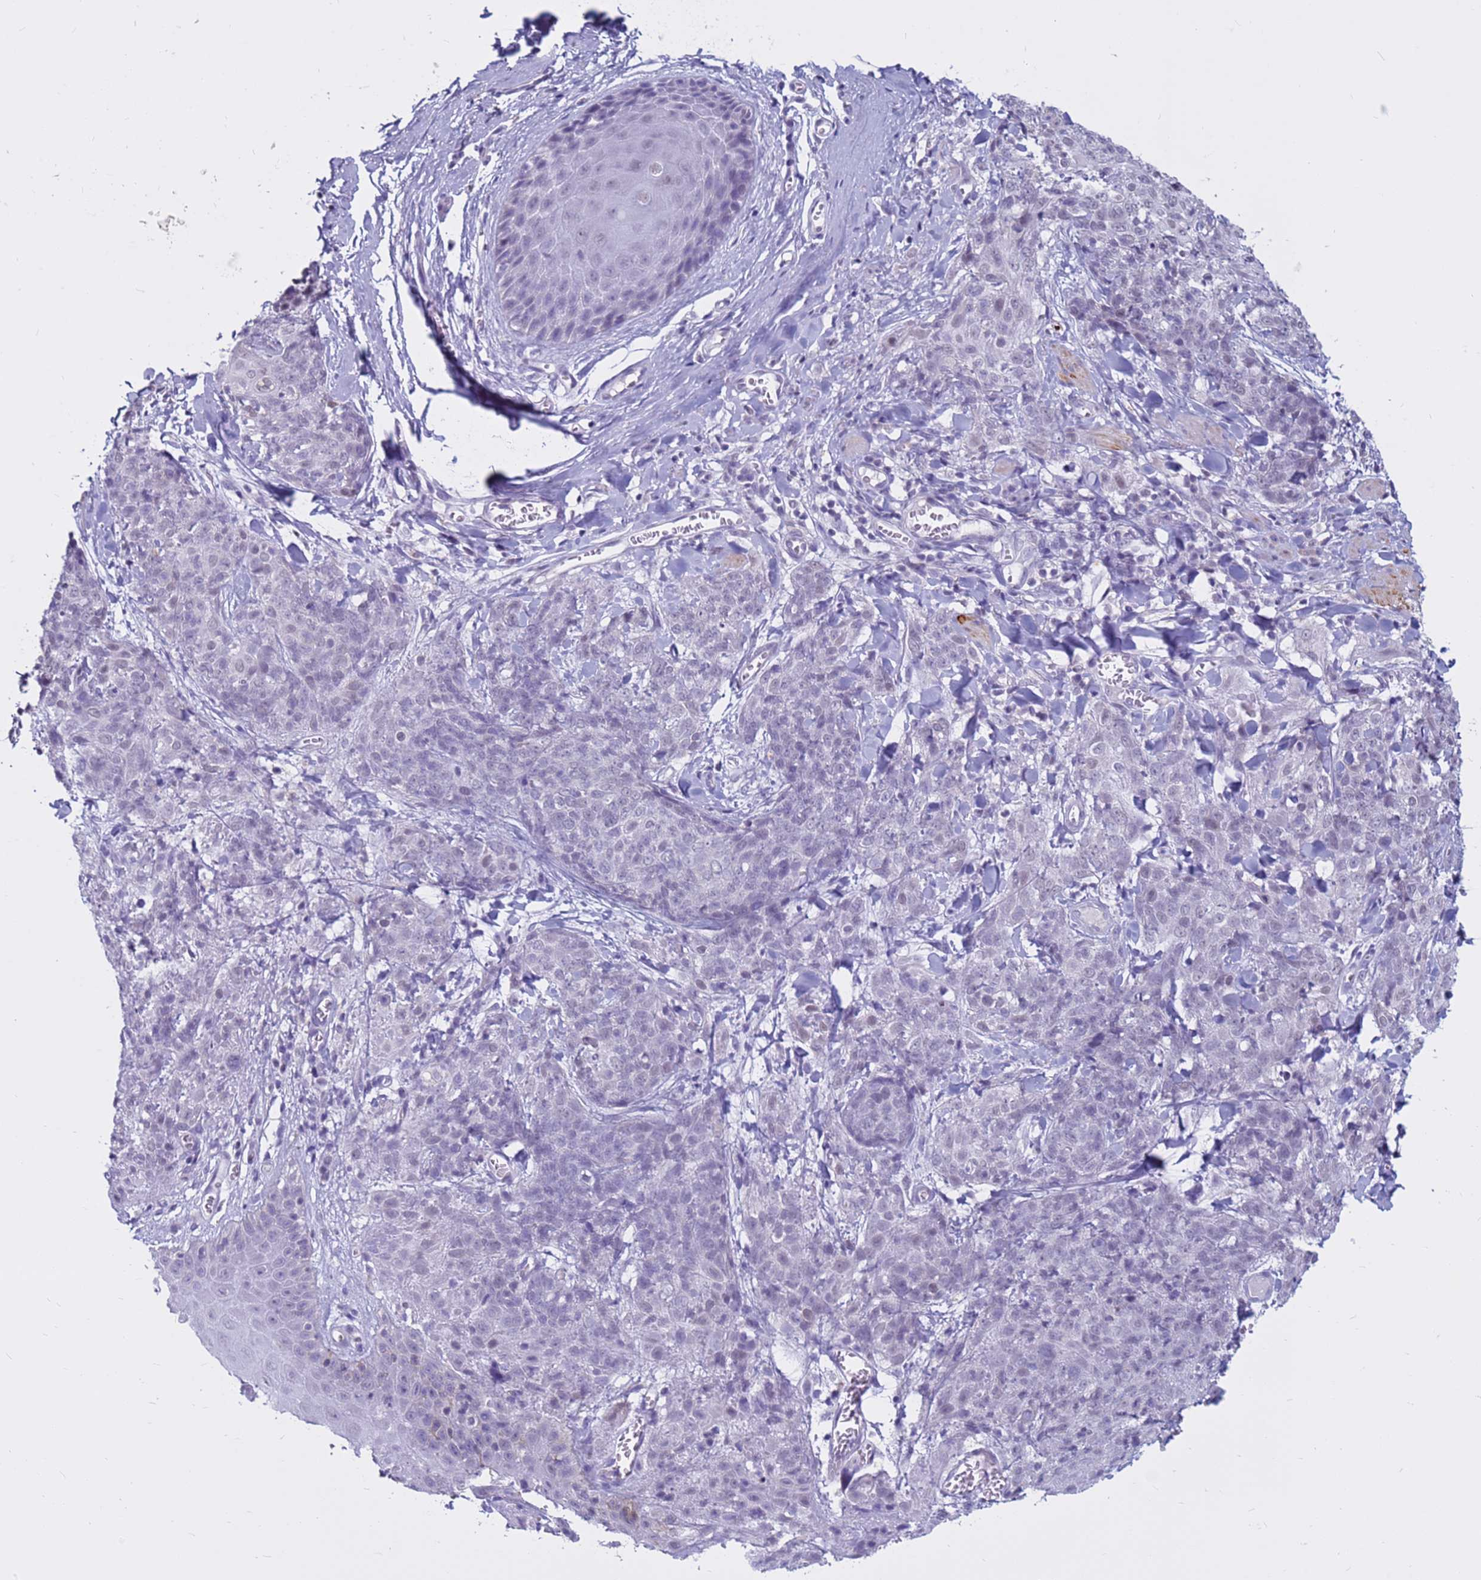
{"staining": {"intensity": "negative", "quantity": "none", "location": "none"}, "tissue": "skin cancer", "cell_type": "Tumor cells", "image_type": "cancer", "snomed": [{"axis": "morphology", "description": "Squamous cell carcinoma, NOS"}, {"axis": "topography", "description": "Skin"}, {"axis": "topography", "description": "Vulva"}], "caption": "DAB (3,3'-diaminobenzidine) immunohistochemical staining of human skin cancer (squamous cell carcinoma) exhibits no significant staining in tumor cells.", "gene": "CDK2AP2", "patient": {"sex": "female", "age": 85}}